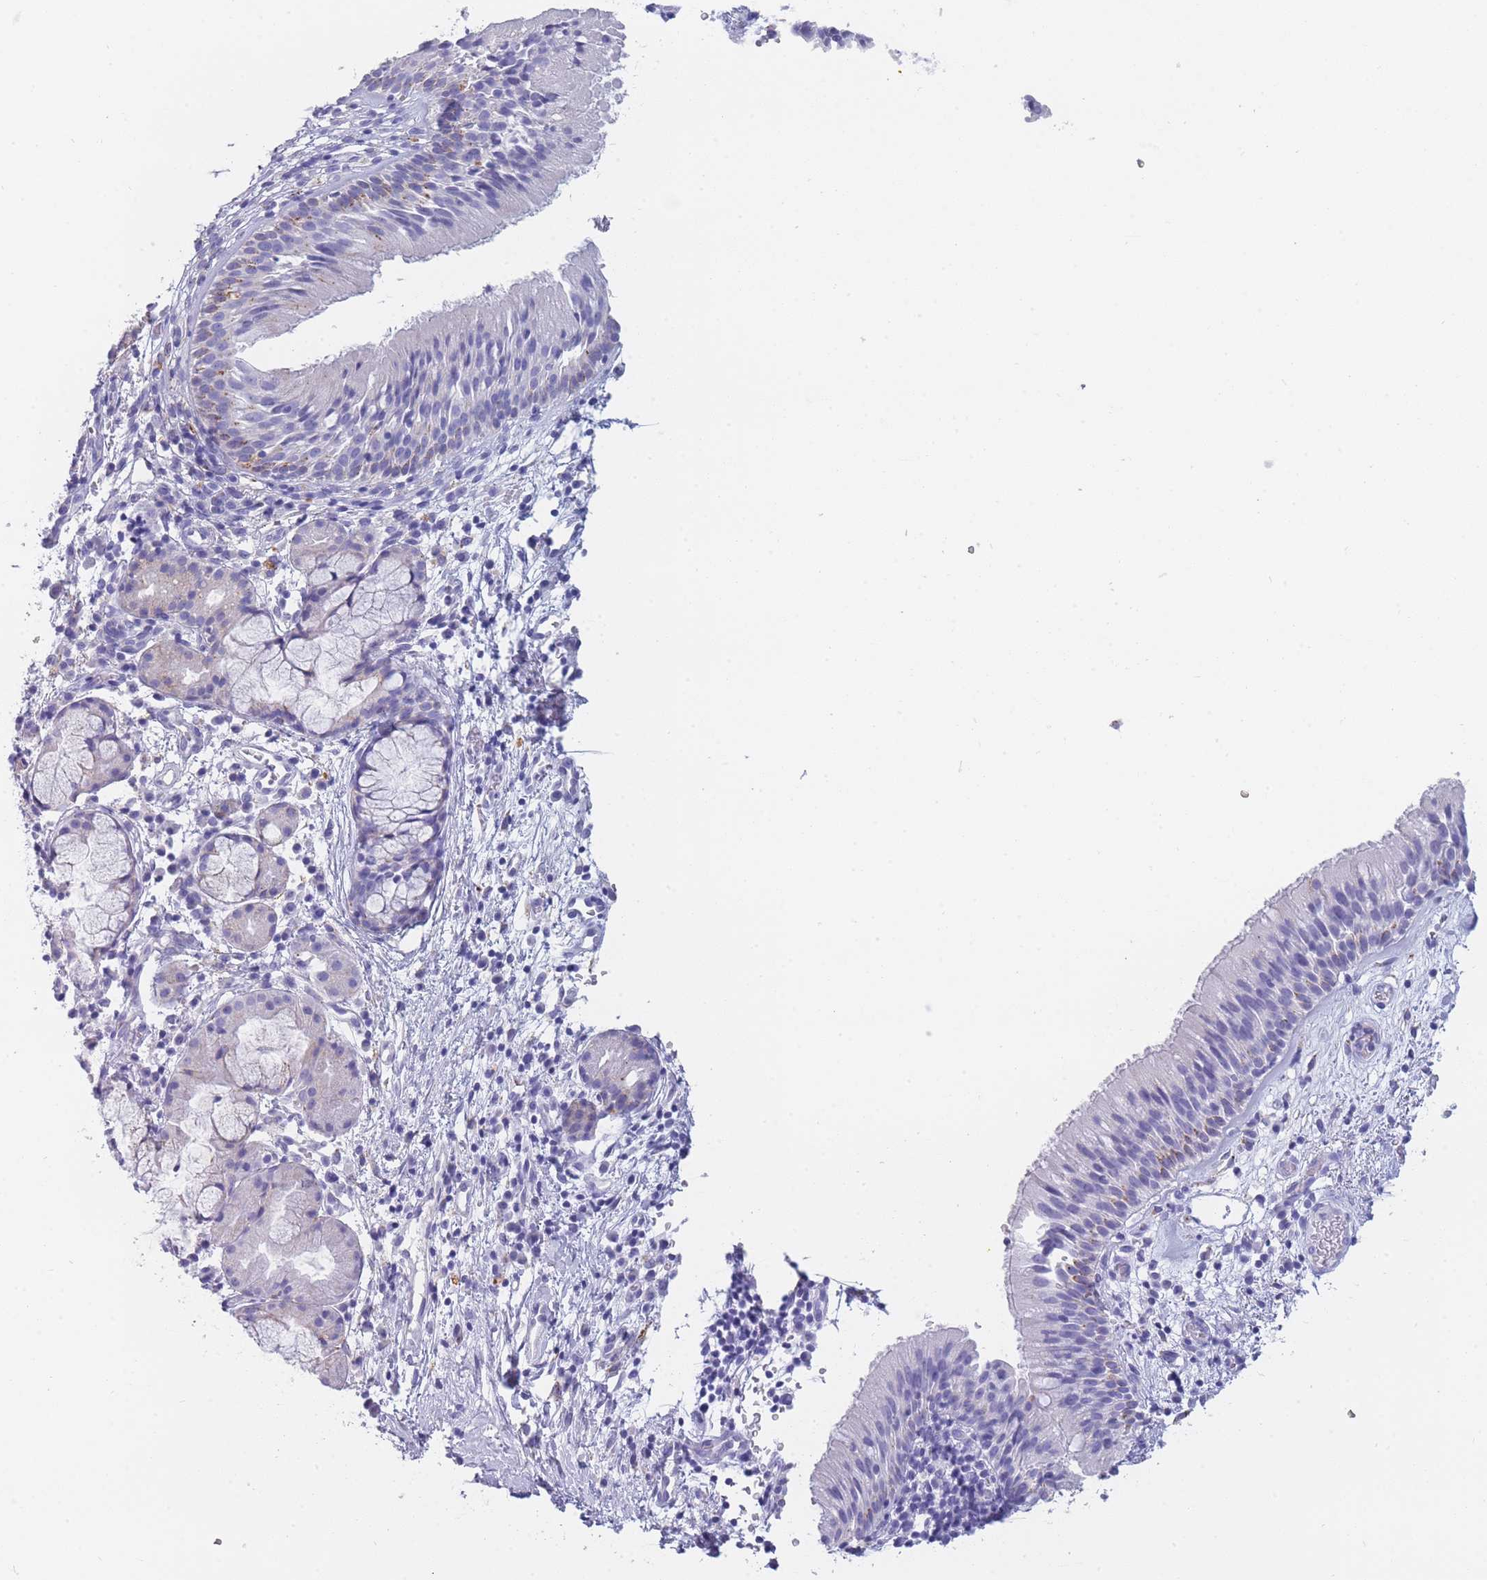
{"staining": {"intensity": "weak", "quantity": "<25%", "location": "cytoplasmic/membranous"}, "tissue": "nasopharynx", "cell_type": "Respiratory epithelial cells", "image_type": "normal", "snomed": [{"axis": "morphology", "description": "Normal tissue, NOS"}, {"axis": "topography", "description": "Nasopharynx"}], "caption": "Immunohistochemistry (IHC) image of normal nasopharynx stained for a protein (brown), which demonstrates no expression in respiratory epithelial cells. (Brightfield microscopy of DAB immunohistochemistry at high magnification).", "gene": "GAA", "patient": {"sex": "male", "age": 65}}